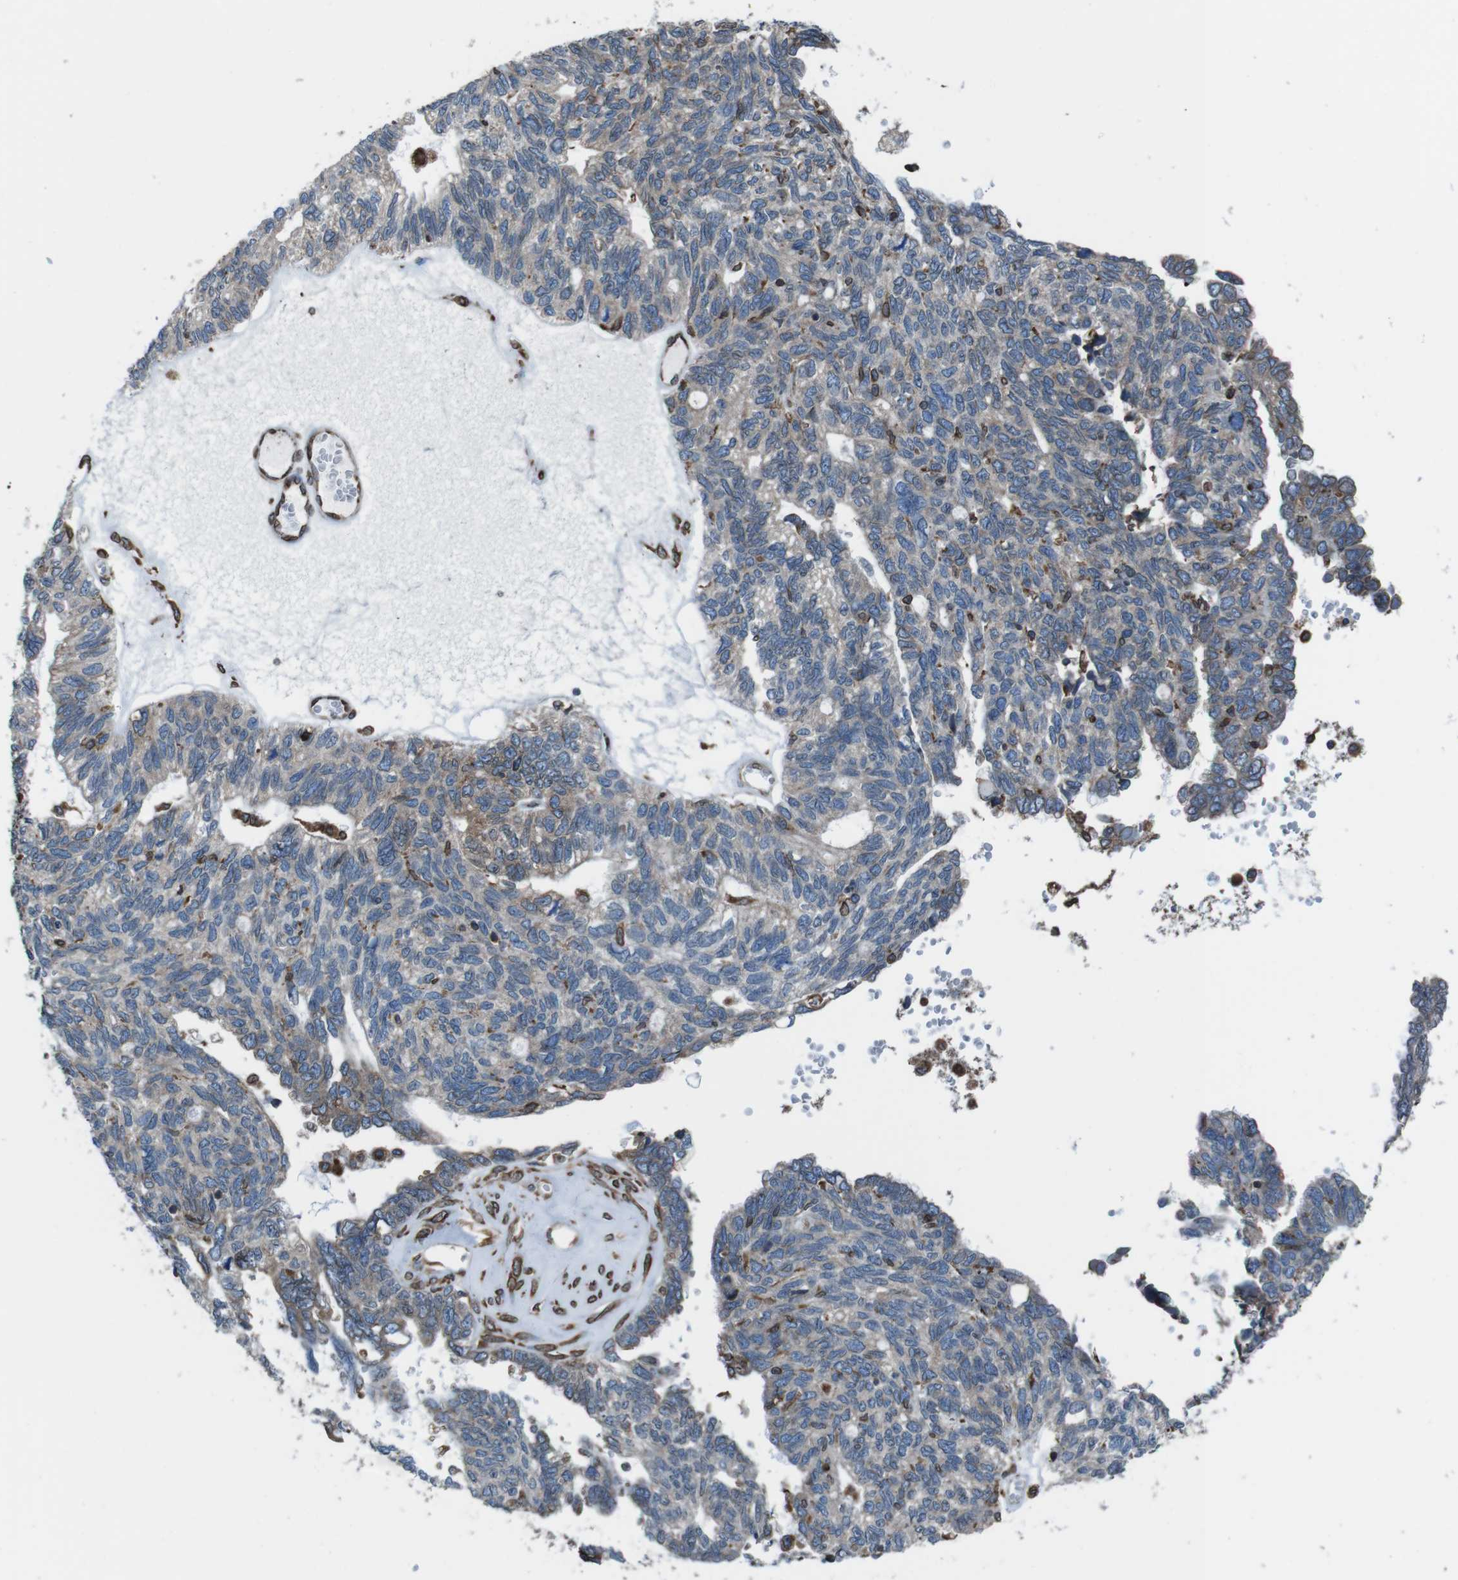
{"staining": {"intensity": "weak", "quantity": "<25%", "location": "cytoplasmic/membranous"}, "tissue": "ovarian cancer", "cell_type": "Tumor cells", "image_type": "cancer", "snomed": [{"axis": "morphology", "description": "Cystadenocarcinoma, serous, NOS"}, {"axis": "topography", "description": "Ovary"}], "caption": "Photomicrograph shows no significant protein expression in tumor cells of serous cystadenocarcinoma (ovarian).", "gene": "APMAP", "patient": {"sex": "female", "age": 79}}